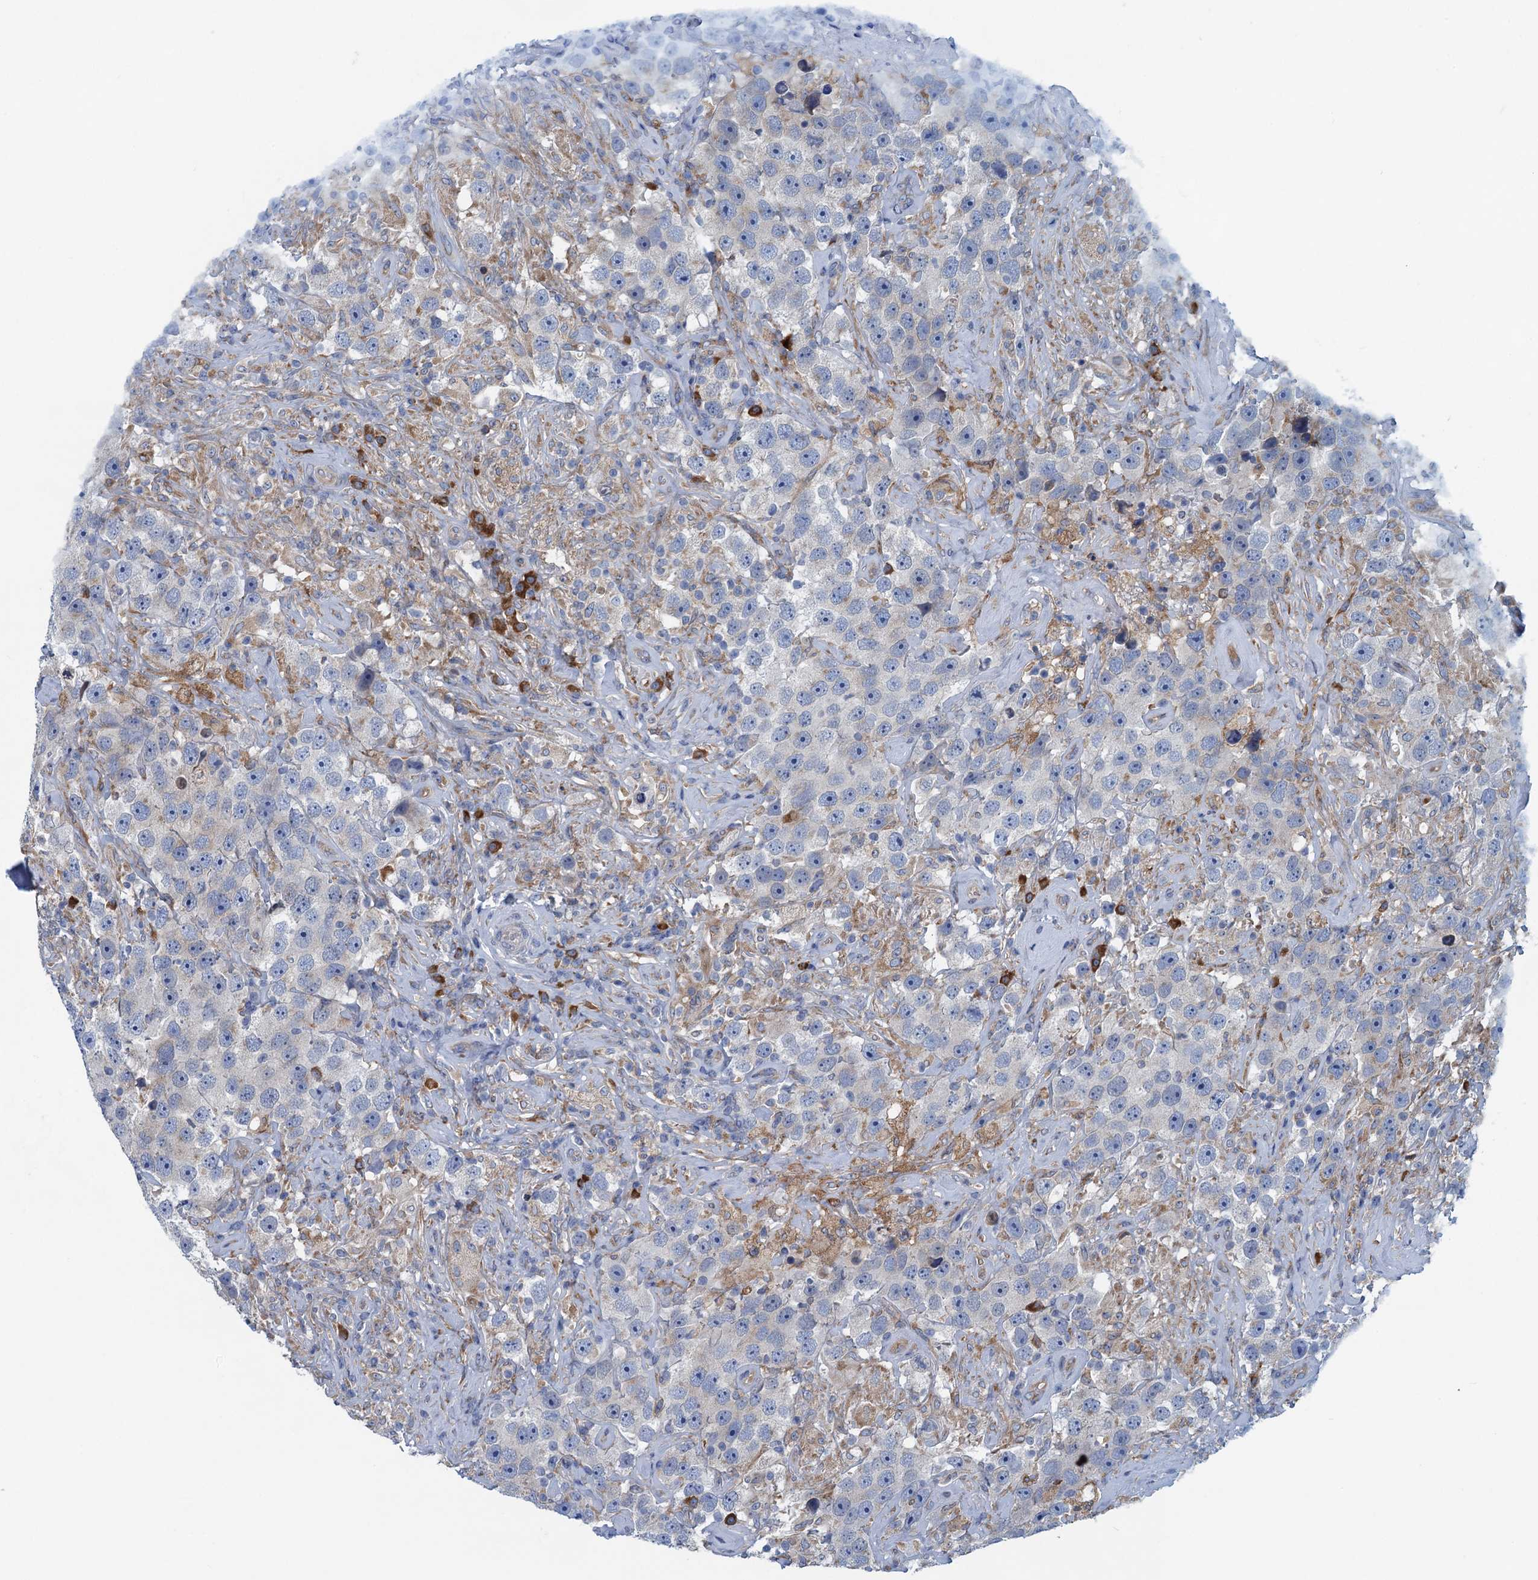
{"staining": {"intensity": "negative", "quantity": "none", "location": "none"}, "tissue": "testis cancer", "cell_type": "Tumor cells", "image_type": "cancer", "snomed": [{"axis": "morphology", "description": "Seminoma, NOS"}, {"axis": "topography", "description": "Testis"}], "caption": "Testis cancer was stained to show a protein in brown. There is no significant positivity in tumor cells.", "gene": "MYDGF", "patient": {"sex": "male", "age": 49}}